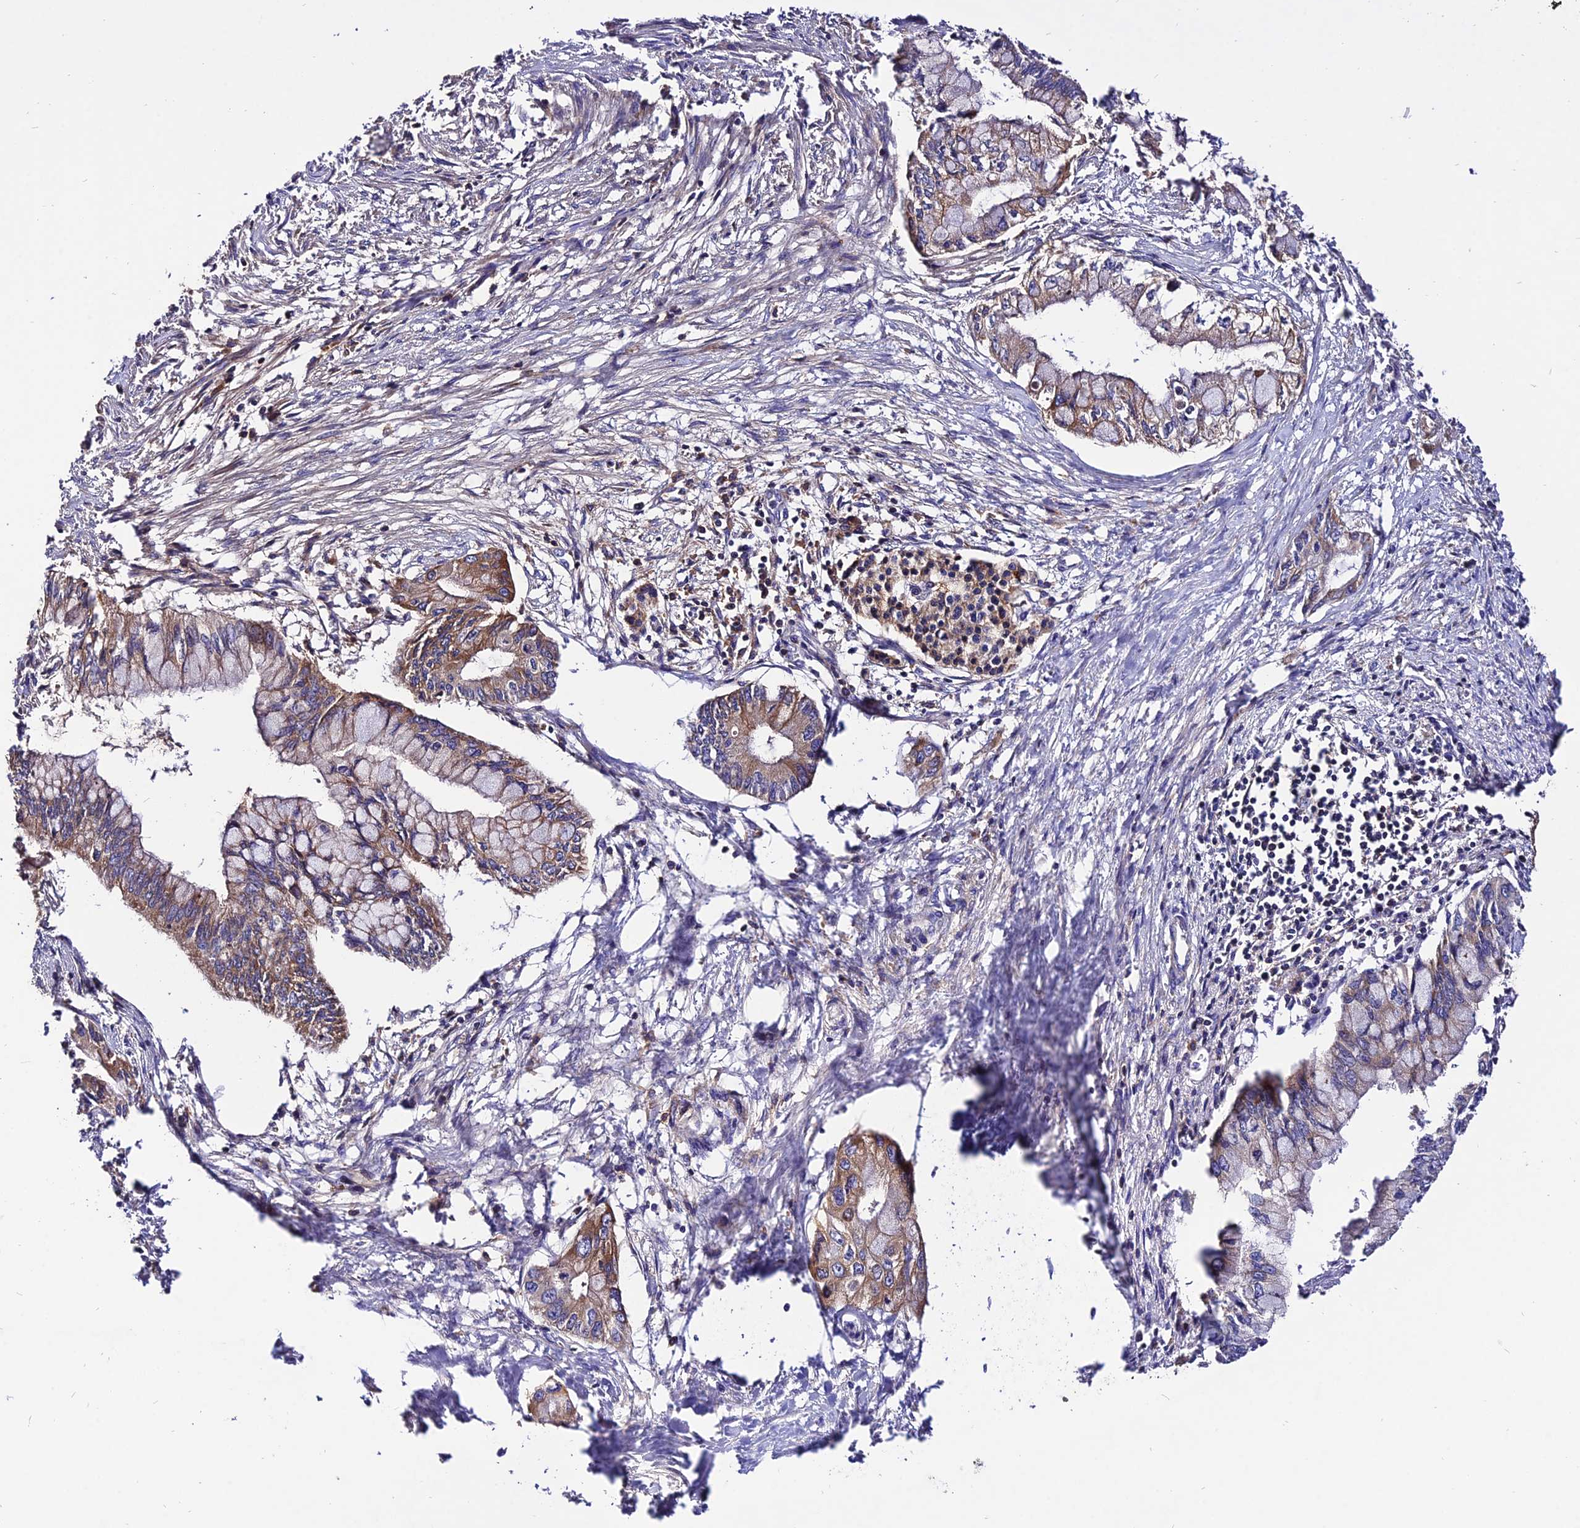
{"staining": {"intensity": "moderate", "quantity": "25%-75%", "location": "cytoplasmic/membranous"}, "tissue": "pancreatic cancer", "cell_type": "Tumor cells", "image_type": "cancer", "snomed": [{"axis": "morphology", "description": "Adenocarcinoma, NOS"}, {"axis": "topography", "description": "Pancreas"}], "caption": "This is a micrograph of IHC staining of pancreatic cancer (adenocarcinoma), which shows moderate staining in the cytoplasmic/membranous of tumor cells.", "gene": "PYM1", "patient": {"sex": "male", "age": 48}}